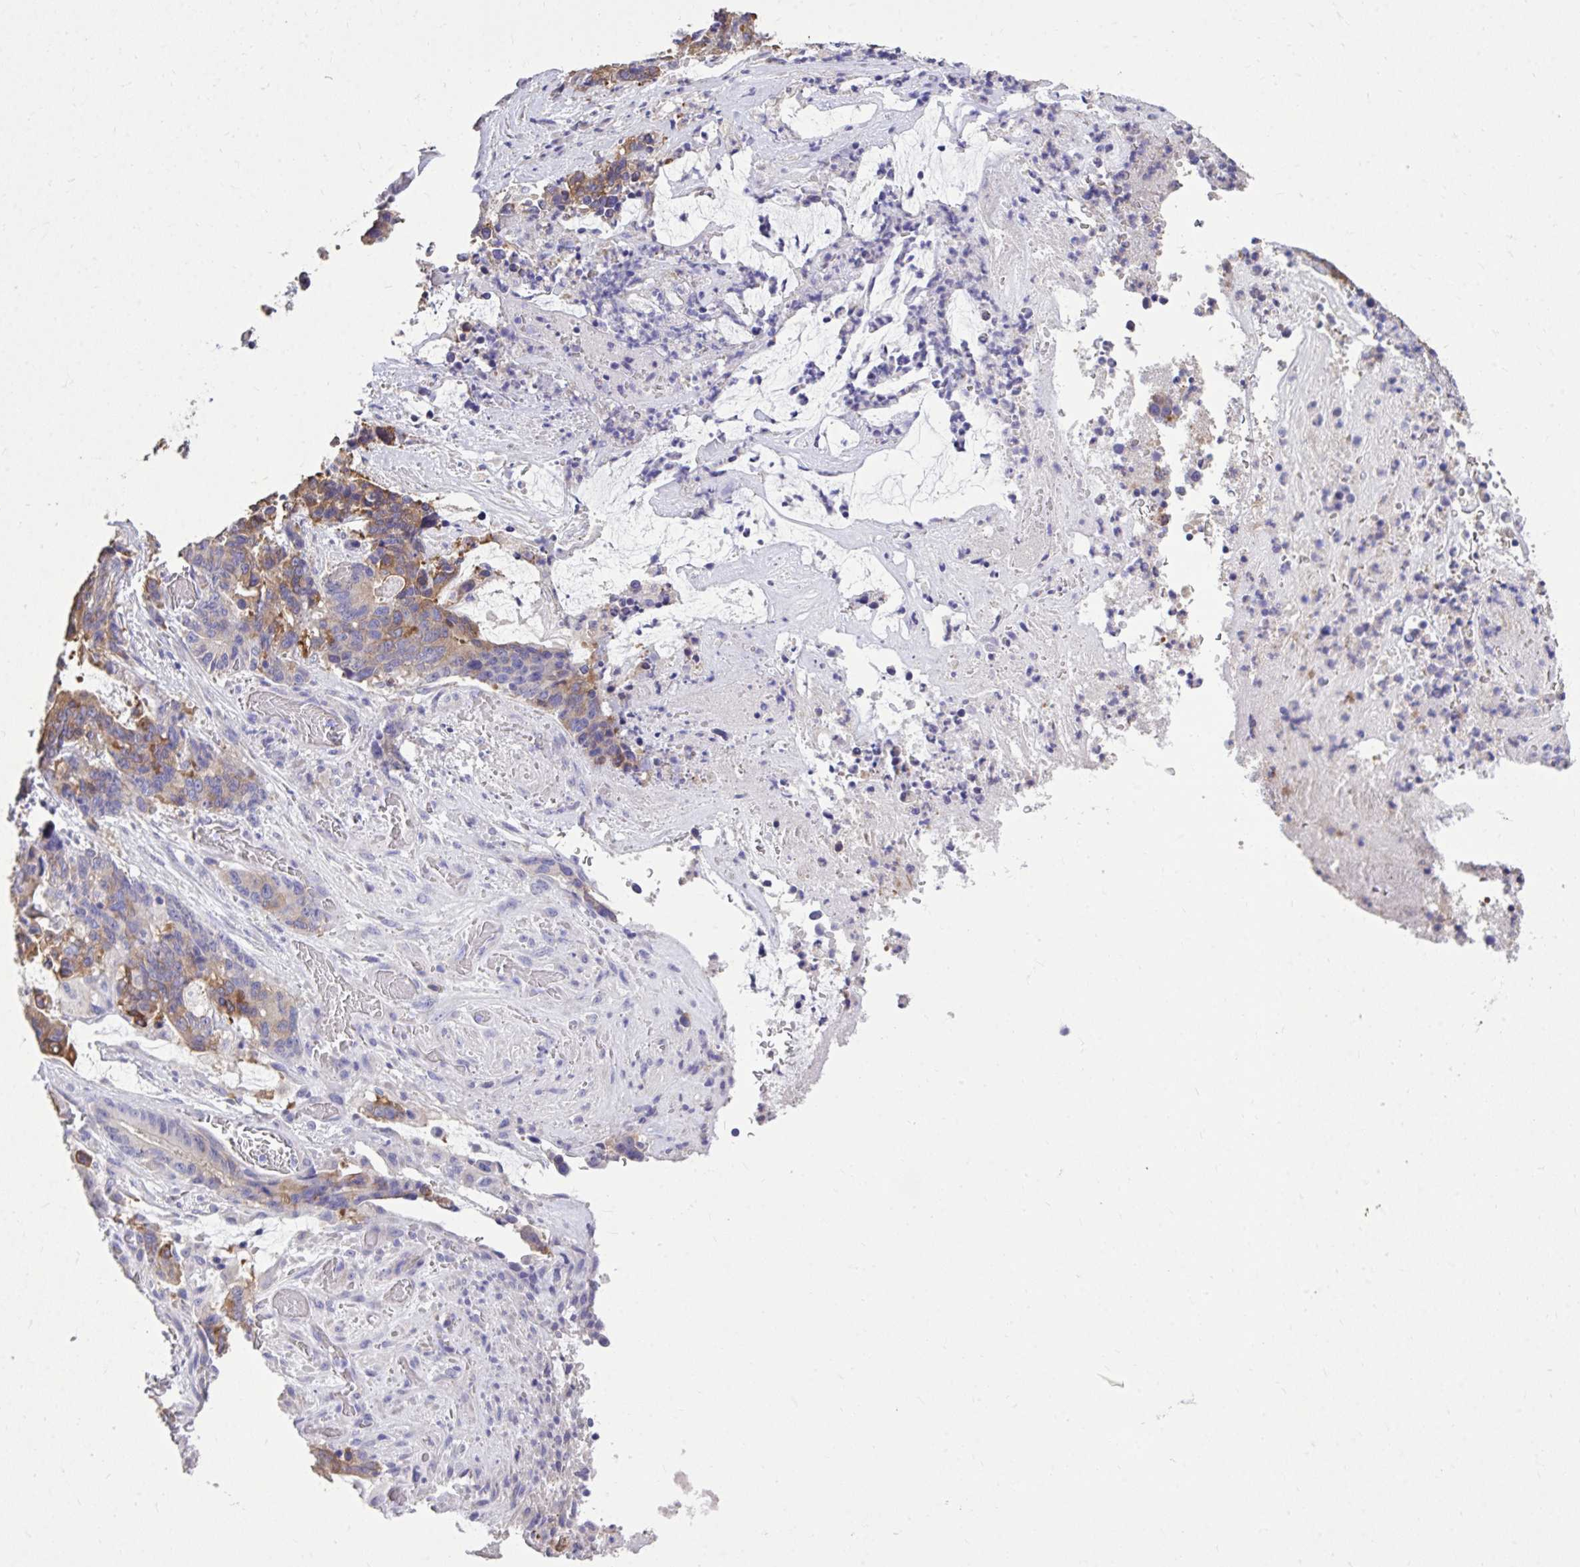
{"staining": {"intensity": "moderate", "quantity": ">75%", "location": "cytoplasmic/membranous"}, "tissue": "stomach cancer", "cell_type": "Tumor cells", "image_type": "cancer", "snomed": [{"axis": "morphology", "description": "Normal tissue, NOS"}, {"axis": "morphology", "description": "Adenocarcinoma, NOS"}, {"axis": "topography", "description": "Stomach"}], "caption": "Immunohistochemical staining of human stomach adenocarcinoma demonstrates medium levels of moderate cytoplasmic/membranous positivity in approximately >75% of tumor cells. The staining is performed using DAB (3,3'-diaminobenzidine) brown chromogen to label protein expression. The nuclei are counter-stained blue using hematoxylin.", "gene": "EPB41L1", "patient": {"sex": "female", "age": 64}}